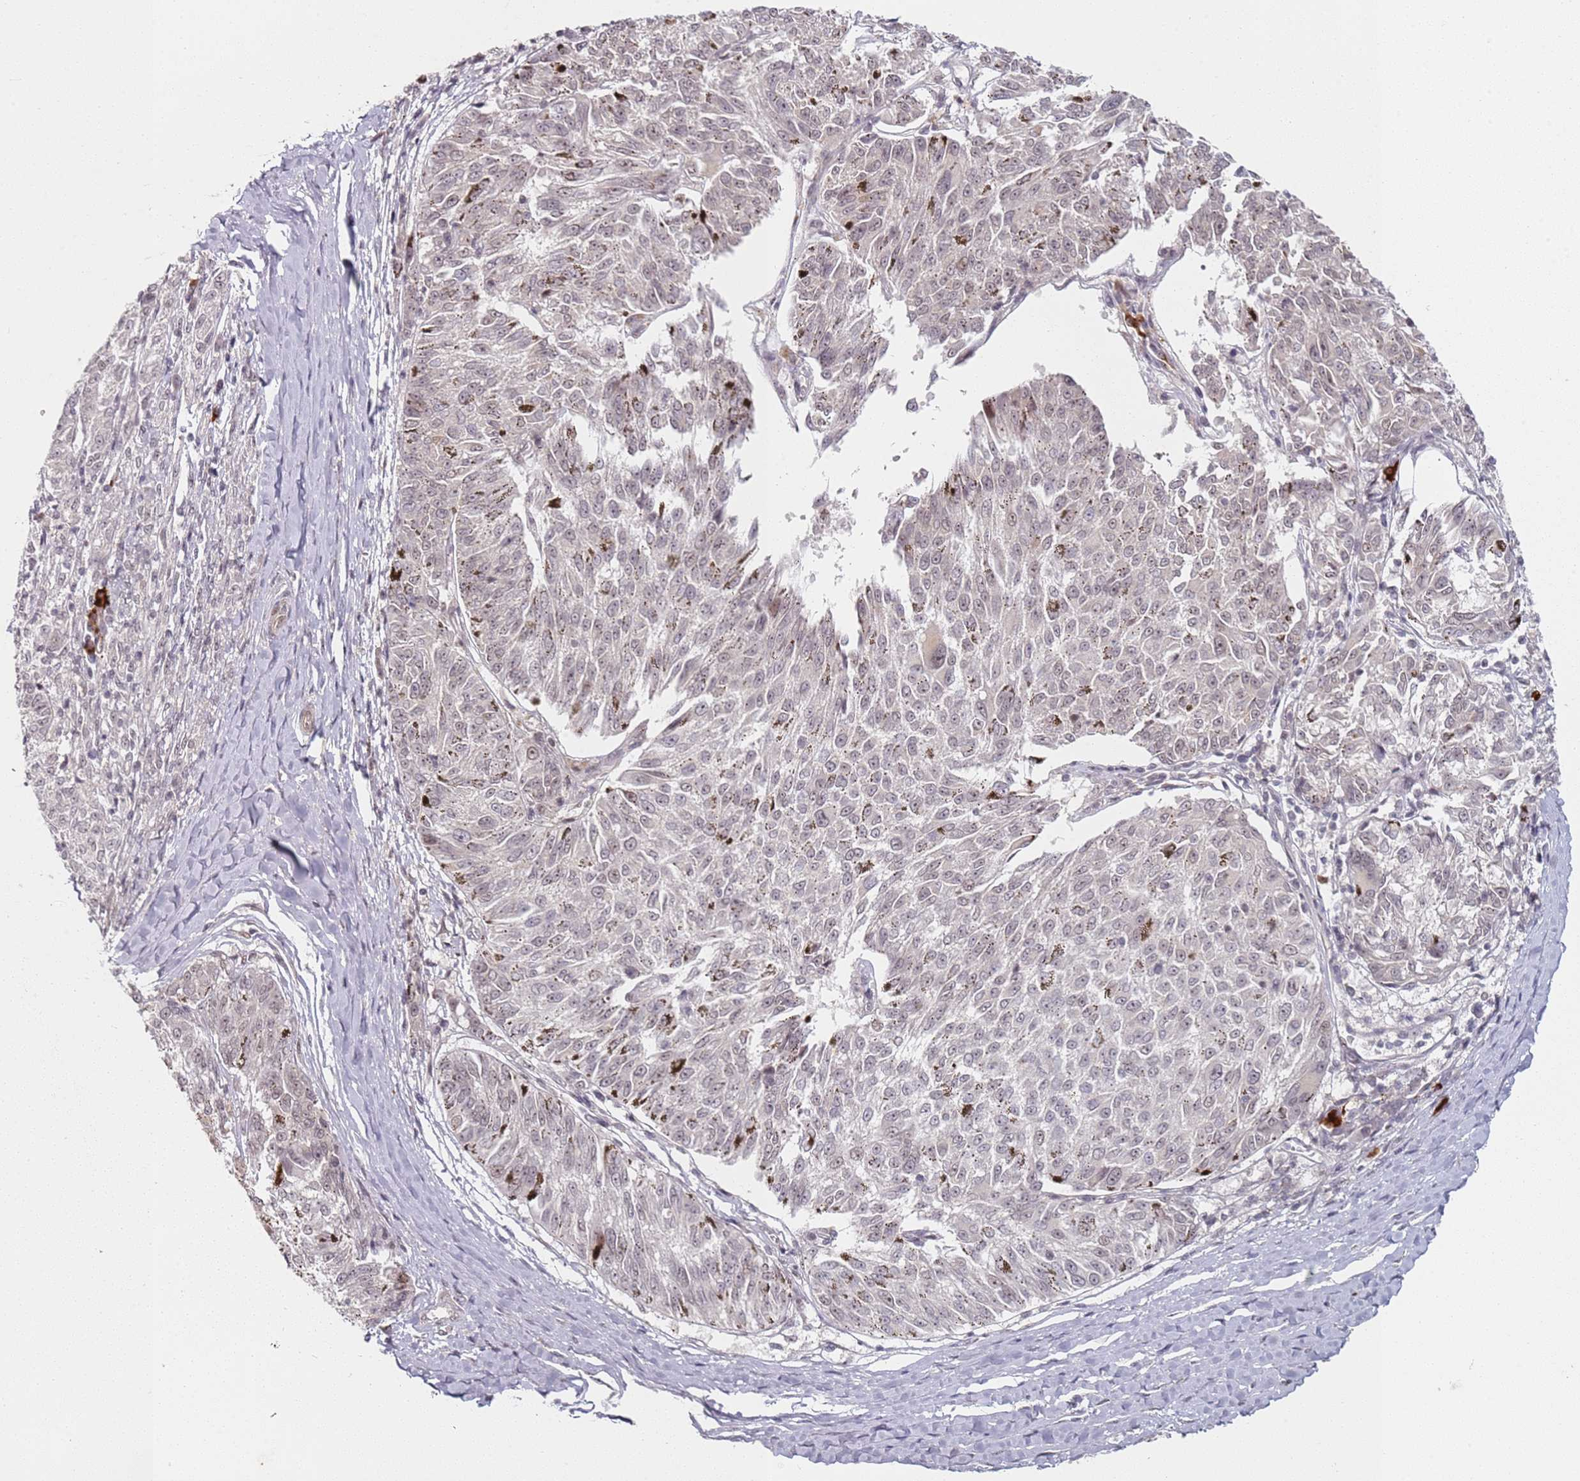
{"staining": {"intensity": "weak", "quantity": "<25%", "location": "nuclear"}, "tissue": "melanoma", "cell_type": "Tumor cells", "image_type": "cancer", "snomed": [{"axis": "morphology", "description": "Malignant melanoma, NOS"}, {"axis": "topography", "description": "Skin"}], "caption": "Protein analysis of melanoma reveals no significant staining in tumor cells.", "gene": "ATF6B", "patient": {"sex": "female", "age": 72}}